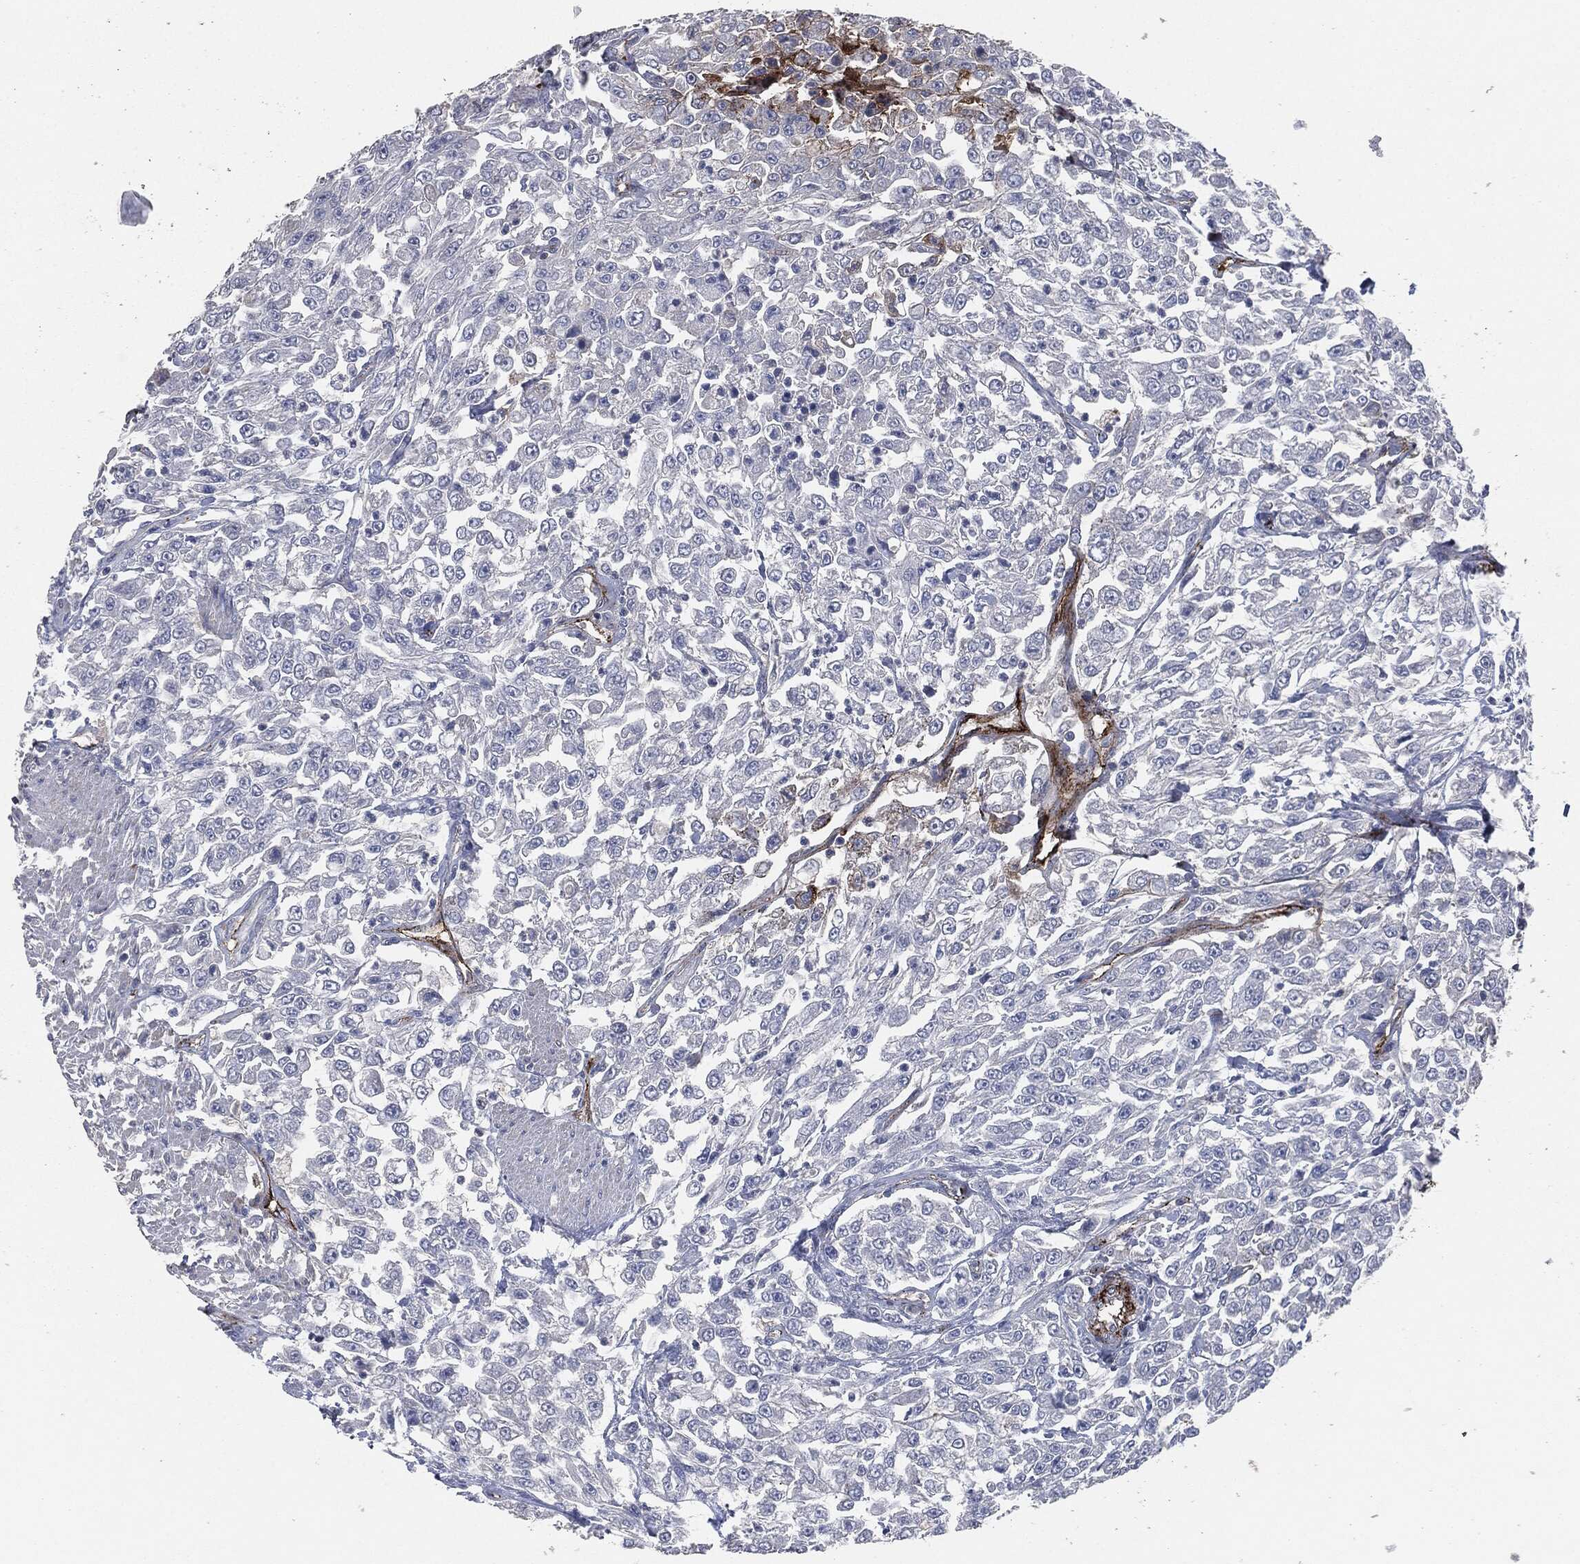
{"staining": {"intensity": "negative", "quantity": "none", "location": "none"}, "tissue": "urothelial cancer", "cell_type": "Tumor cells", "image_type": "cancer", "snomed": [{"axis": "morphology", "description": "Urothelial carcinoma, High grade"}, {"axis": "topography", "description": "Urinary bladder"}], "caption": "A micrograph of human urothelial carcinoma (high-grade) is negative for staining in tumor cells.", "gene": "APOB", "patient": {"sex": "male", "age": 46}}